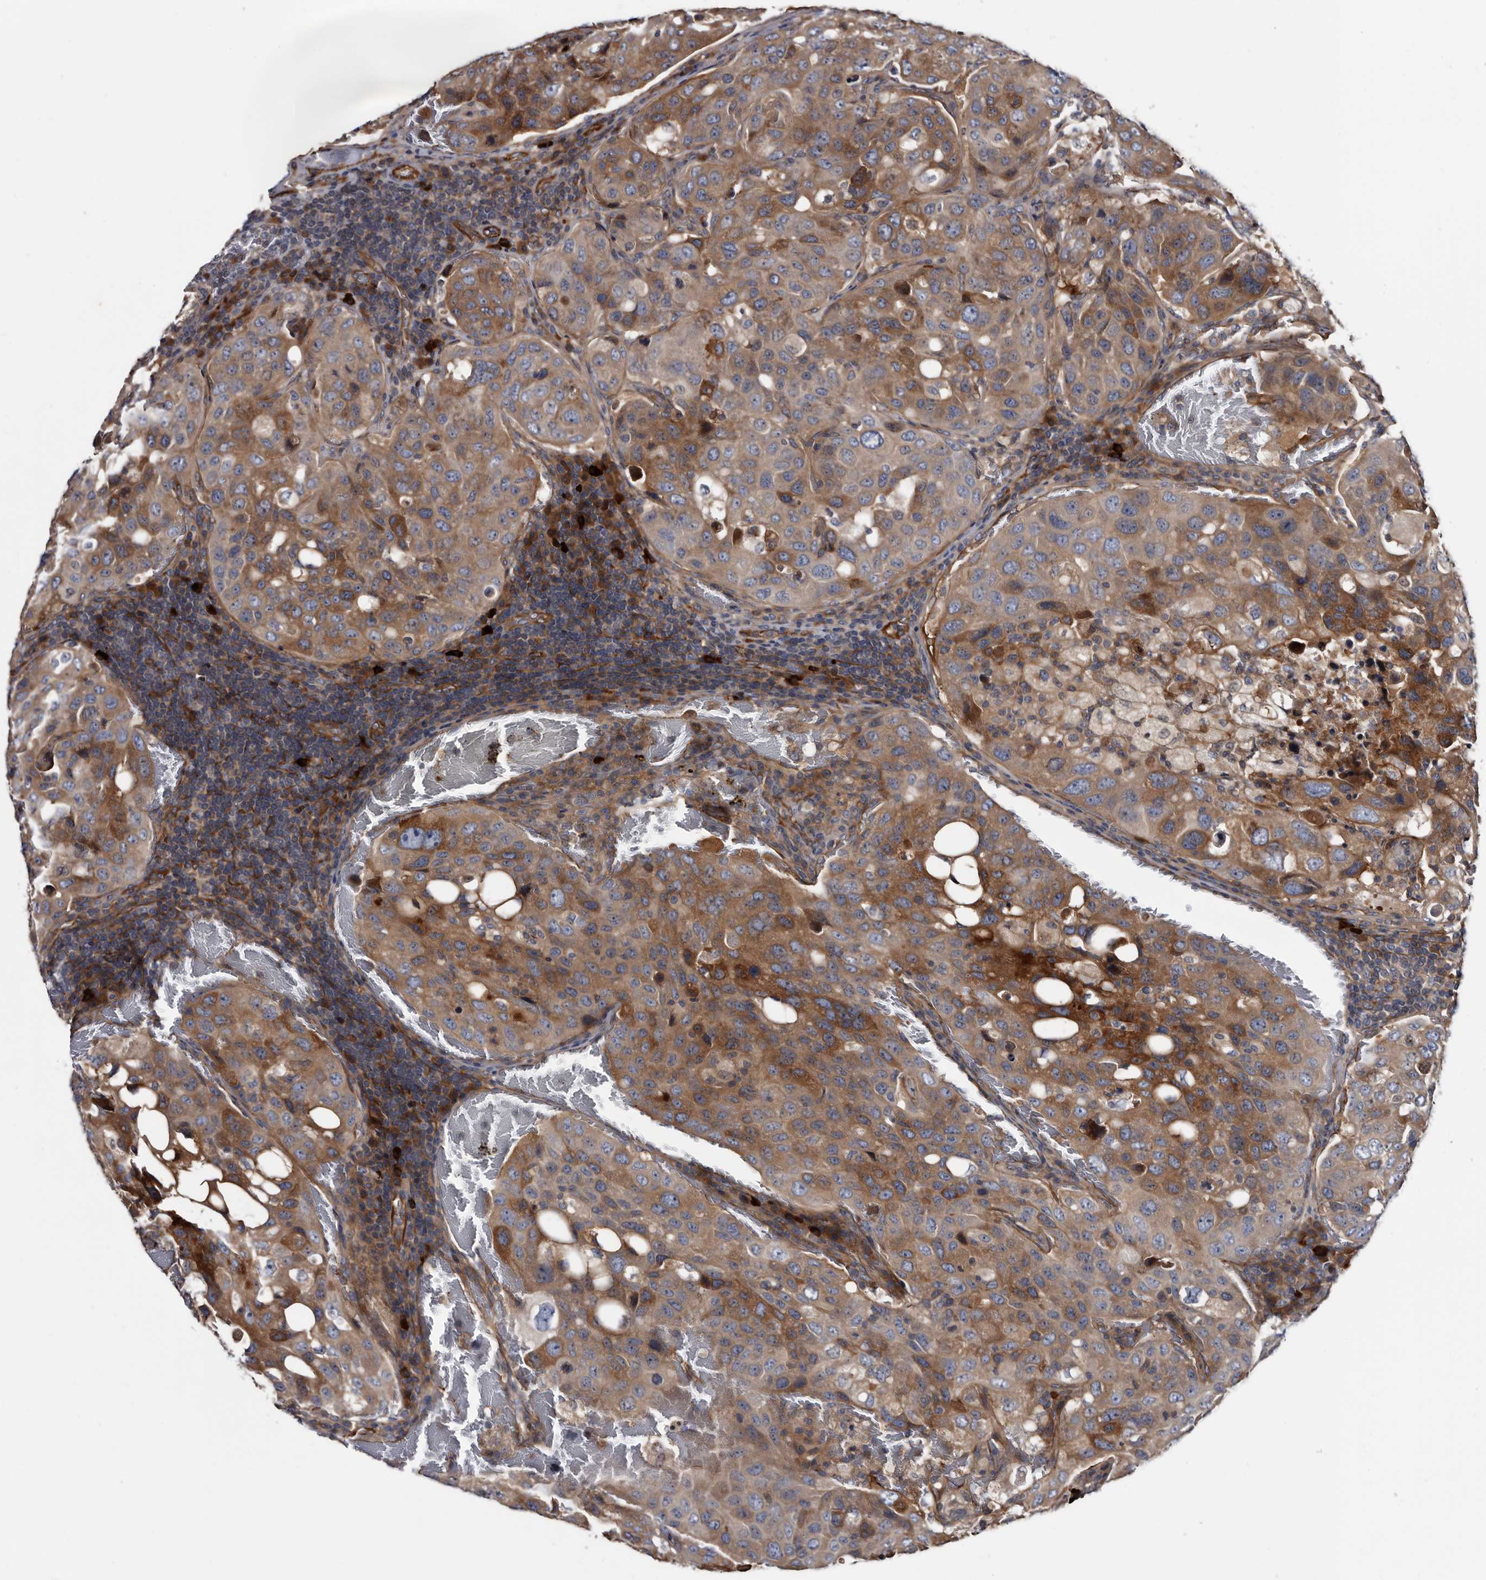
{"staining": {"intensity": "moderate", "quantity": "25%-75%", "location": "cytoplasmic/membranous"}, "tissue": "urothelial cancer", "cell_type": "Tumor cells", "image_type": "cancer", "snomed": [{"axis": "morphology", "description": "Urothelial carcinoma, High grade"}, {"axis": "topography", "description": "Lymph node"}, {"axis": "topography", "description": "Urinary bladder"}], "caption": "IHC (DAB) staining of human urothelial cancer shows moderate cytoplasmic/membranous protein expression in approximately 25%-75% of tumor cells.", "gene": "TSPAN17", "patient": {"sex": "male", "age": 51}}